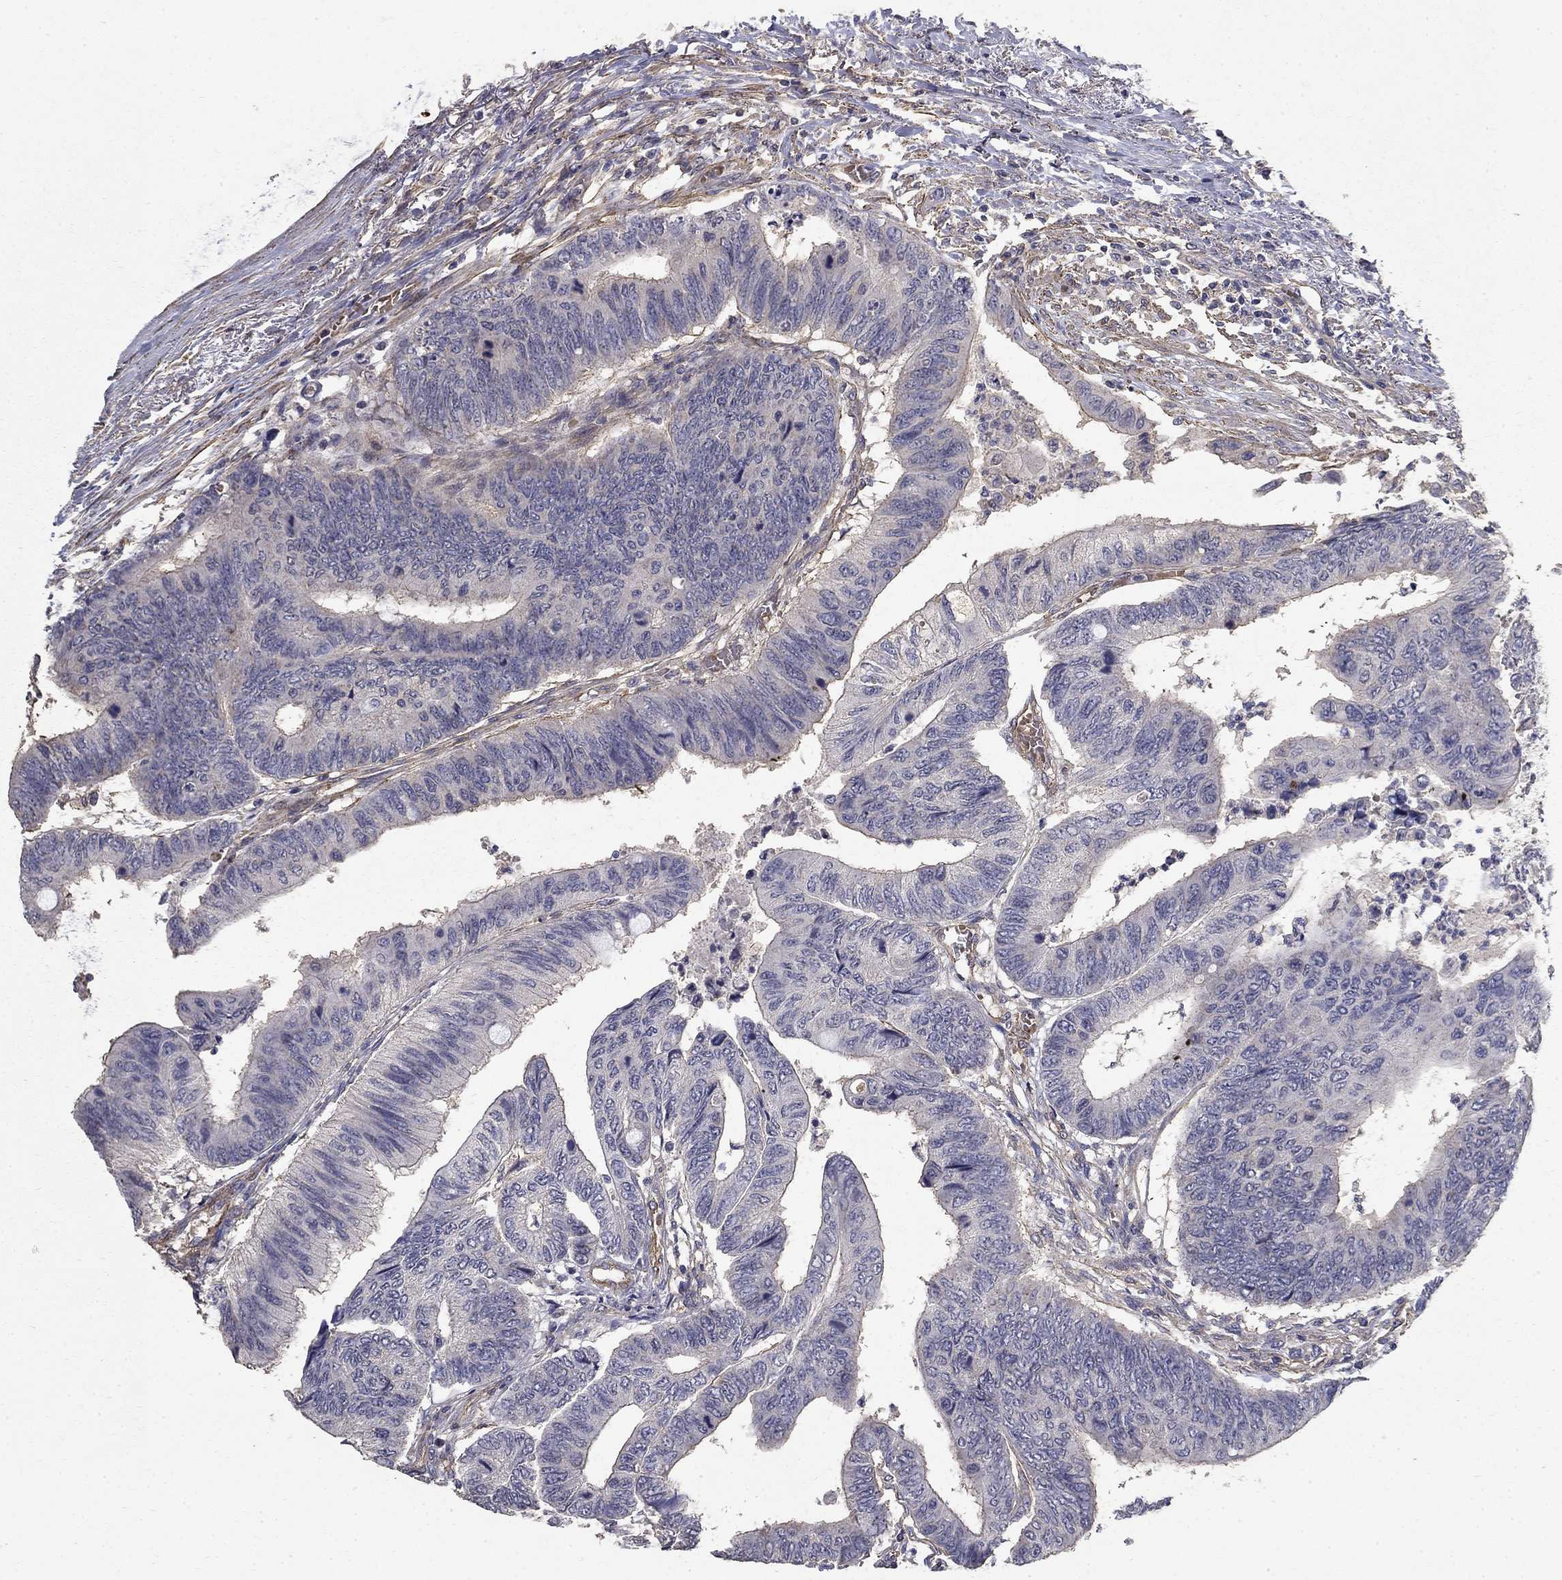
{"staining": {"intensity": "negative", "quantity": "none", "location": "none"}, "tissue": "colorectal cancer", "cell_type": "Tumor cells", "image_type": "cancer", "snomed": [{"axis": "morphology", "description": "Normal tissue, NOS"}, {"axis": "morphology", "description": "Adenocarcinoma, NOS"}, {"axis": "topography", "description": "Rectum"}, {"axis": "topography", "description": "Peripheral nerve tissue"}], "caption": "Immunohistochemical staining of human adenocarcinoma (colorectal) displays no significant staining in tumor cells.", "gene": "MPP2", "patient": {"sex": "male", "age": 92}}